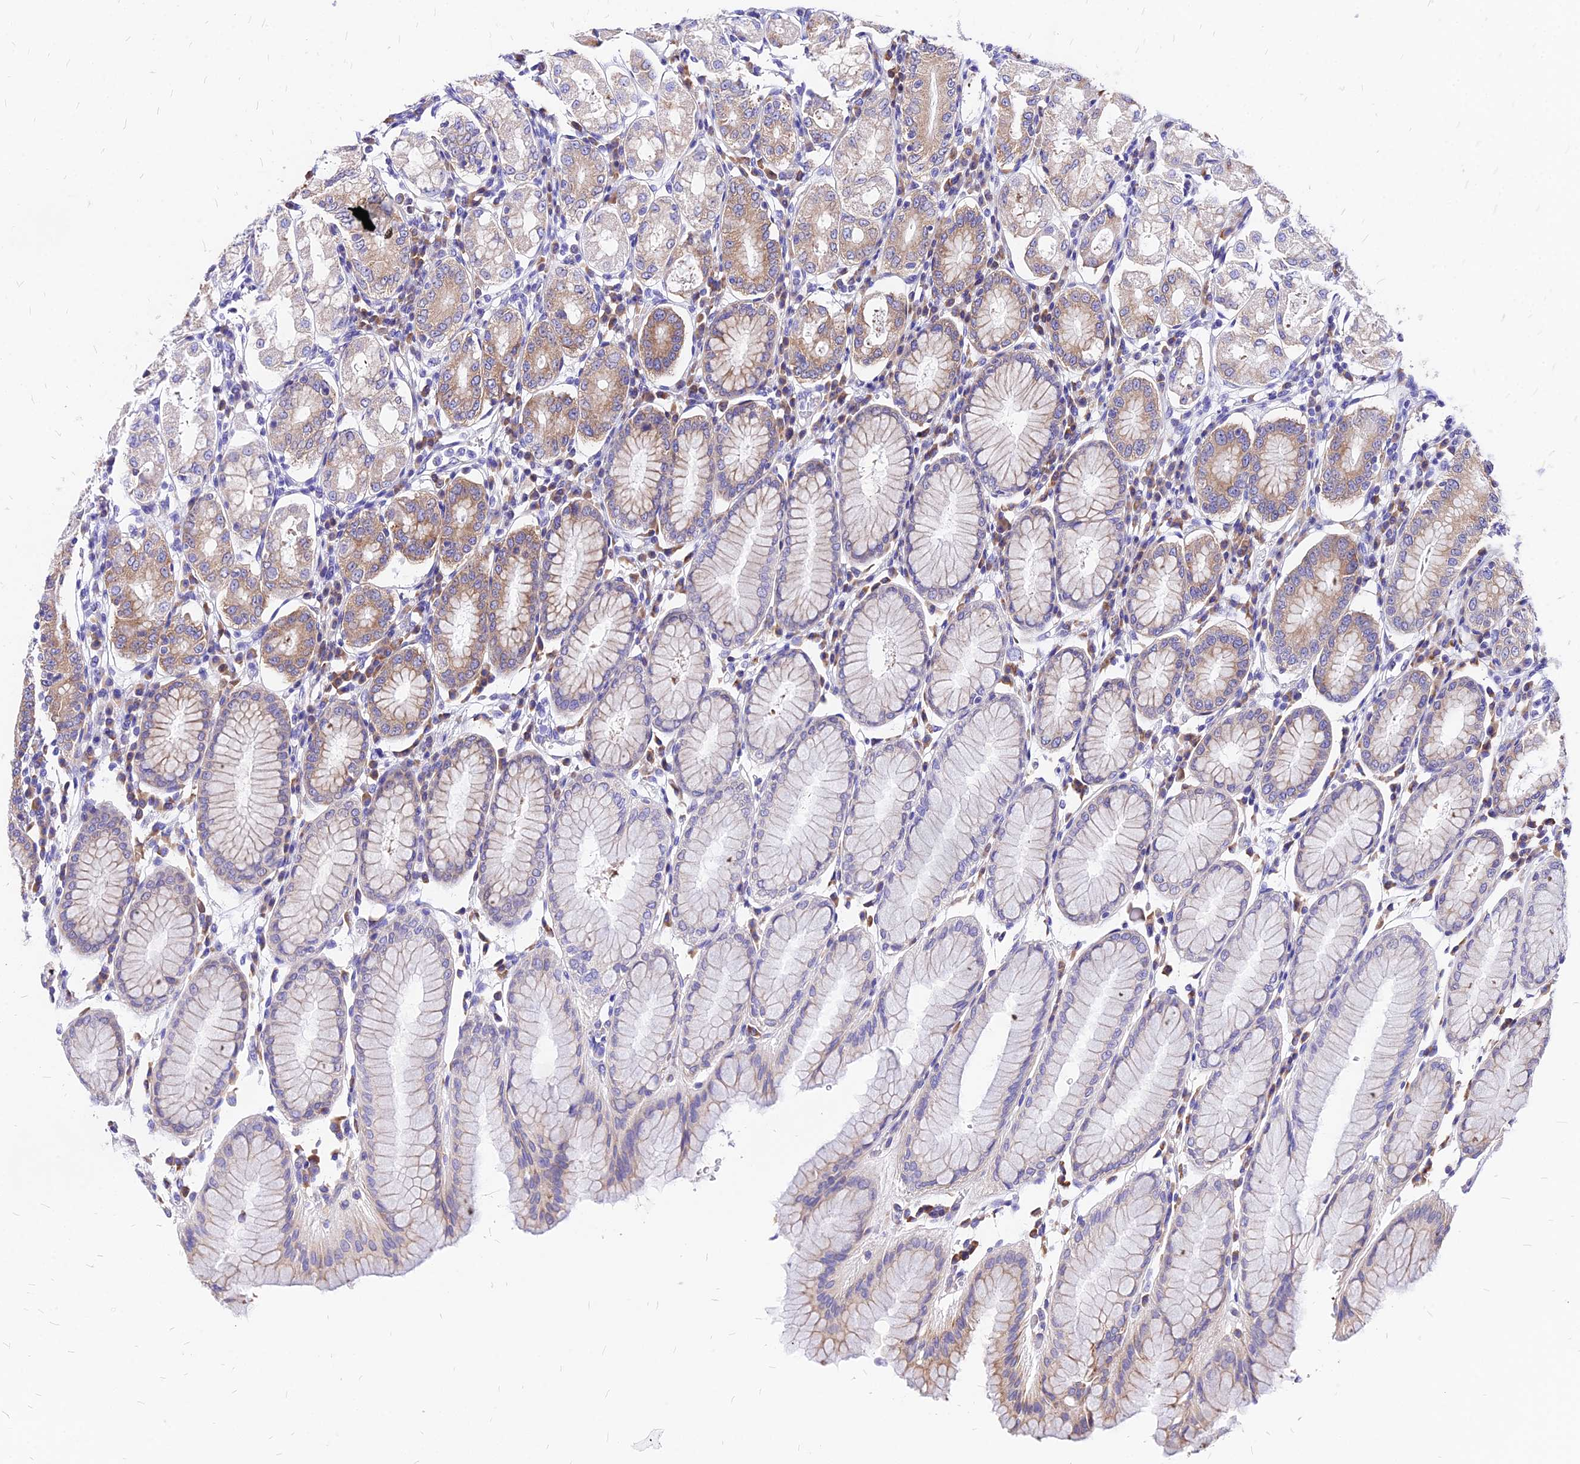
{"staining": {"intensity": "strong", "quantity": "25%-75%", "location": "cytoplasmic/membranous"}, "tissue": "stomach", "cell_type": "Glandular cells", "image_type": "normal", "snomed": [{"axis": "morphology", "description": "Normal tissue, NOS"}, {"axis": "topography", "description": "Stomach"}, {"axis": "topography", "description": "Stomach, lower"}], "caption": "Immunohistochemistry (IHC) image of benign human stomach stained for a protein (brown), which shows high levels of strong cytoplasmic/membranous positivity in about 25%-75% of glandular cells.", "gene": "RPL19", "patient": {"sex": "female", "age": 56}}